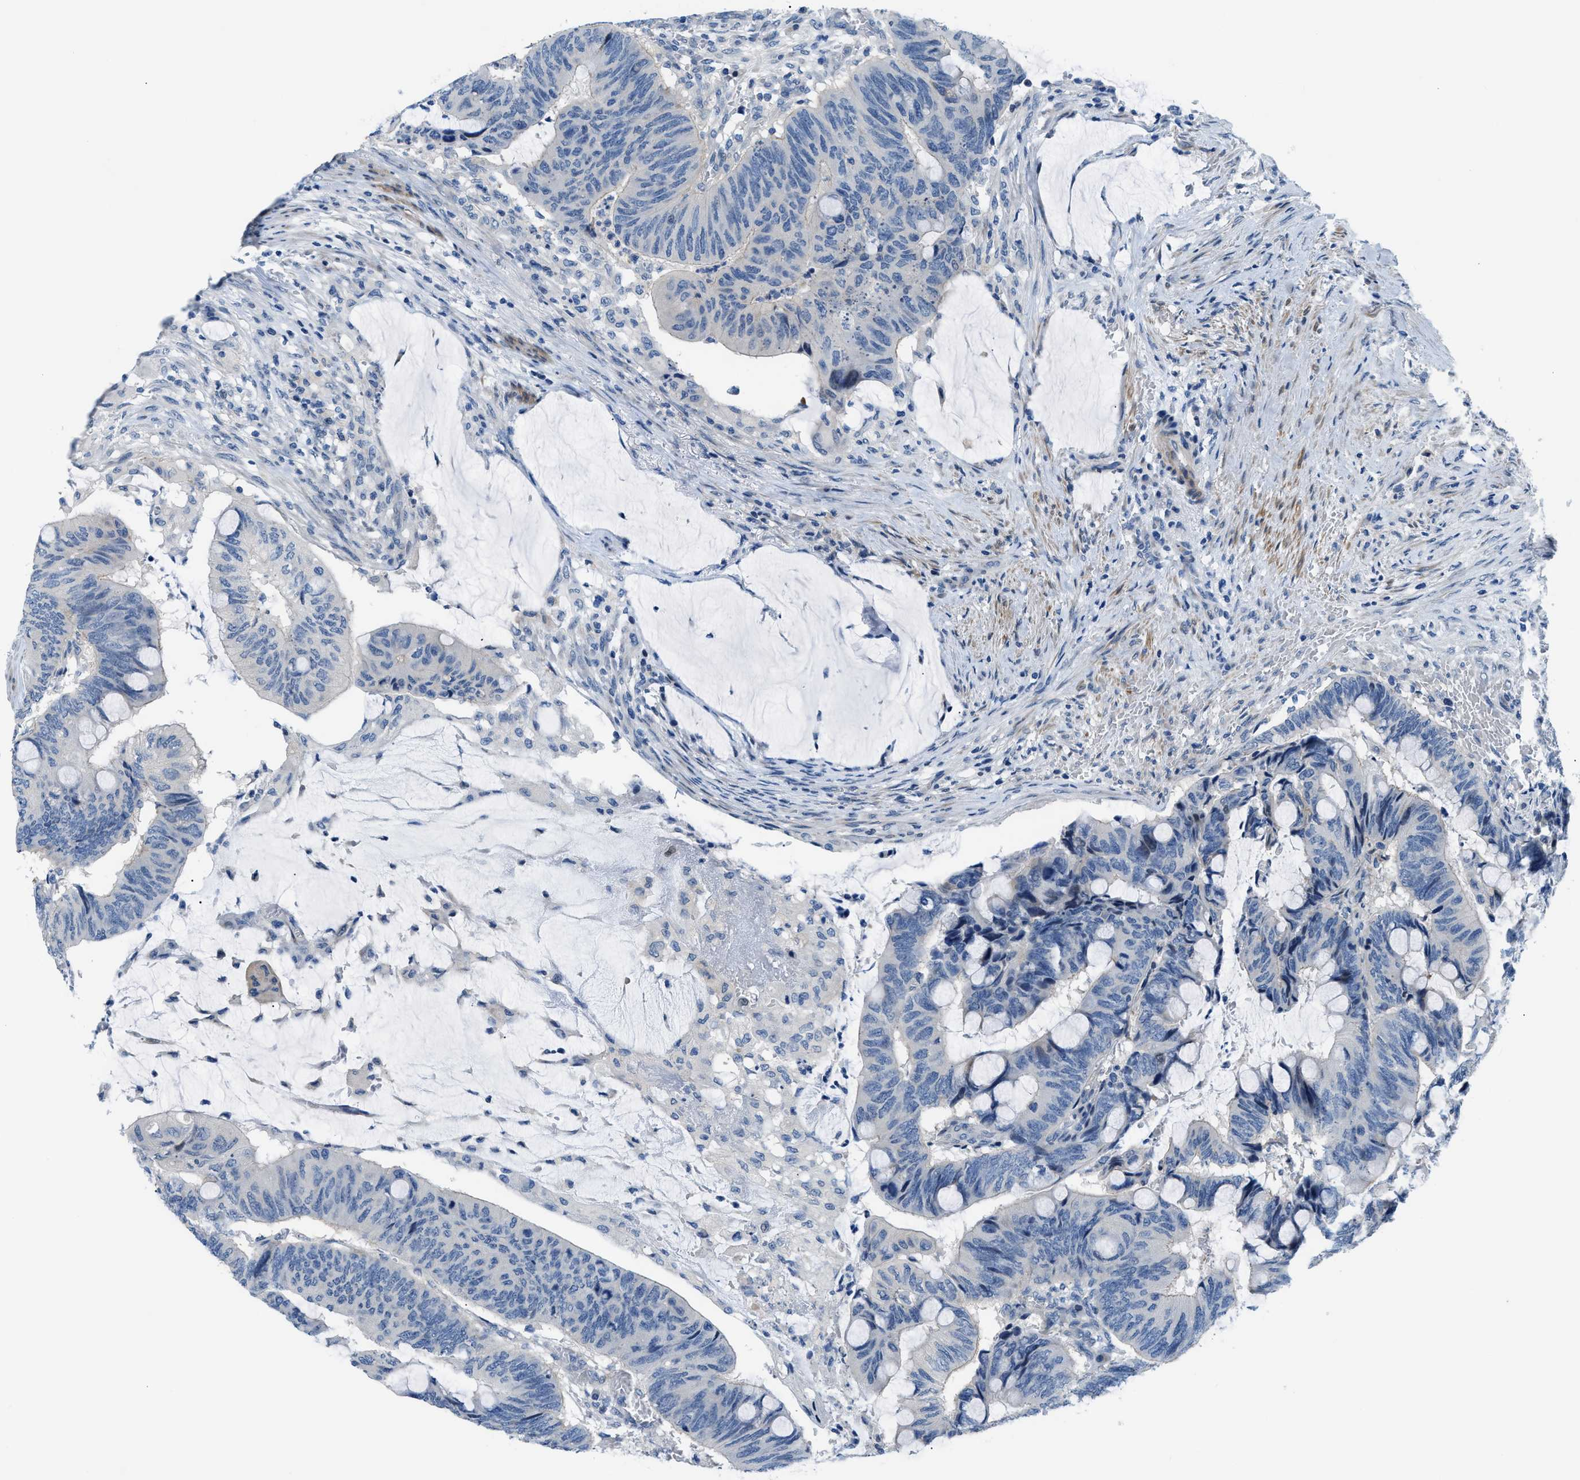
{"staining": {"intensity": "negative", "quantity": "none", "location": "none"}, "tissue": "colorectal cancer", "cell_type": "Tumor cells", "image_type": "cancer", "snomed": [{"axis": "morphology", "description": "Normal tissue, NOS"}, {"axis": "morphology", "description": "Adenocarcinoma, NOS"}, {"axis": "topography", "description": "Rectum"}, {"axis": "topography", "description": "Peripheral nerve tissue"}], "caption": "An IHC photomicrograph of colorectal cancer (adenocarcinoma) is shown. There is no staining in tumor cells of colorectal cancer (adenocarcinoma). (Brightfield microscopy of DAB IHC at high magnification).", "gene": "FDCSP", "patient": {"sex": "male", "age": 92}}